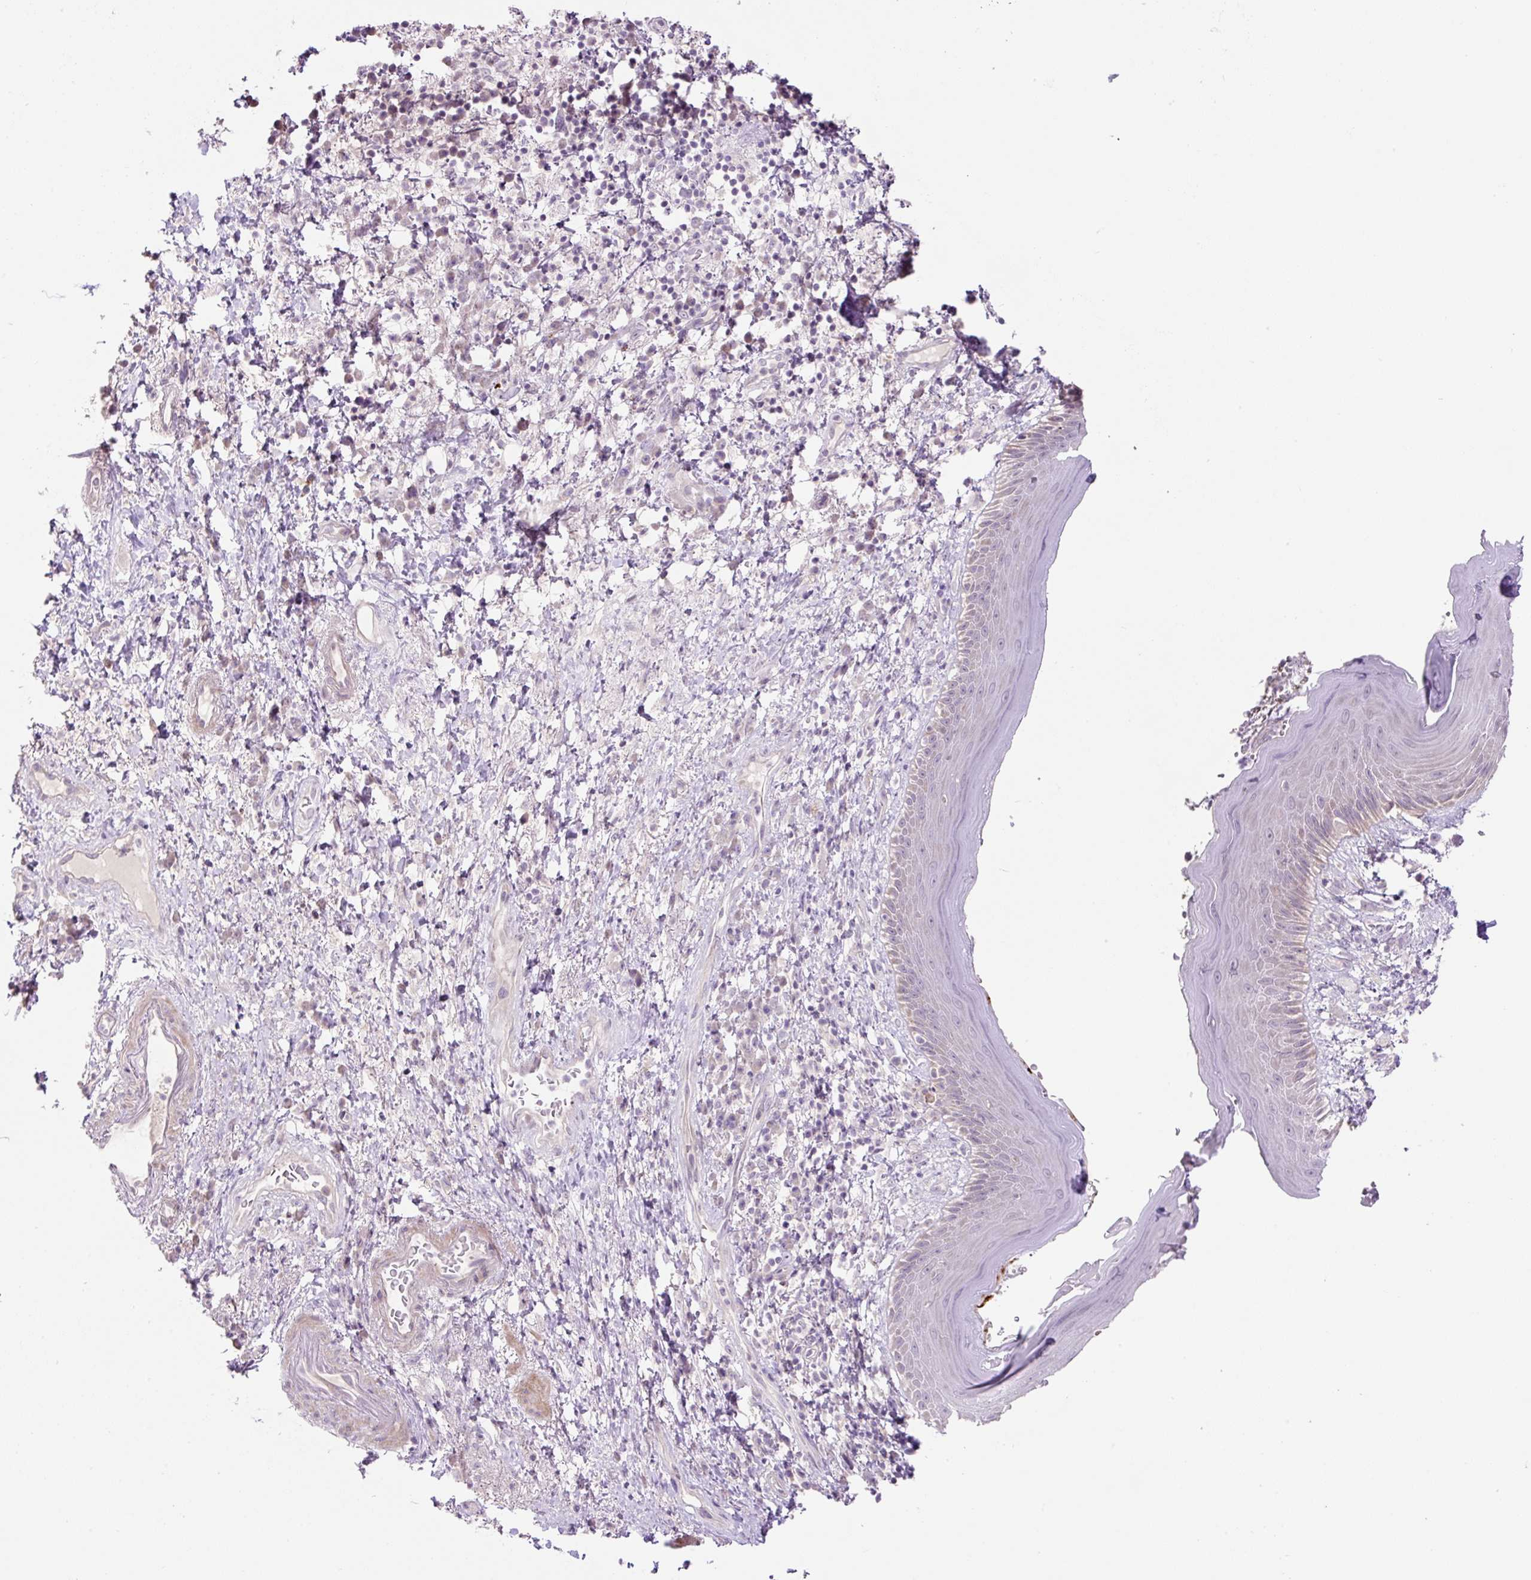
{"staining": {"intensity": "negative", "quantity": "none", "location": "none"}, "tissue": "skin", "cell_type": "Epidermal cells", "image_type": "normal", "snomed": [{"axis": "morphology", "description": "Normal tissue, NOS"}, {"axis": "topography", "description": "Anal"}], "caption": "Photomicrograph shows no protein staining in epidermal cells of benign skin. (Stains: DAB IHC with hematoxylin counter stain, Microscopy: brightfield microscopy at high magnification).", "gene": "OGDHL", "patient": {"sex": "male", "age": 78}}